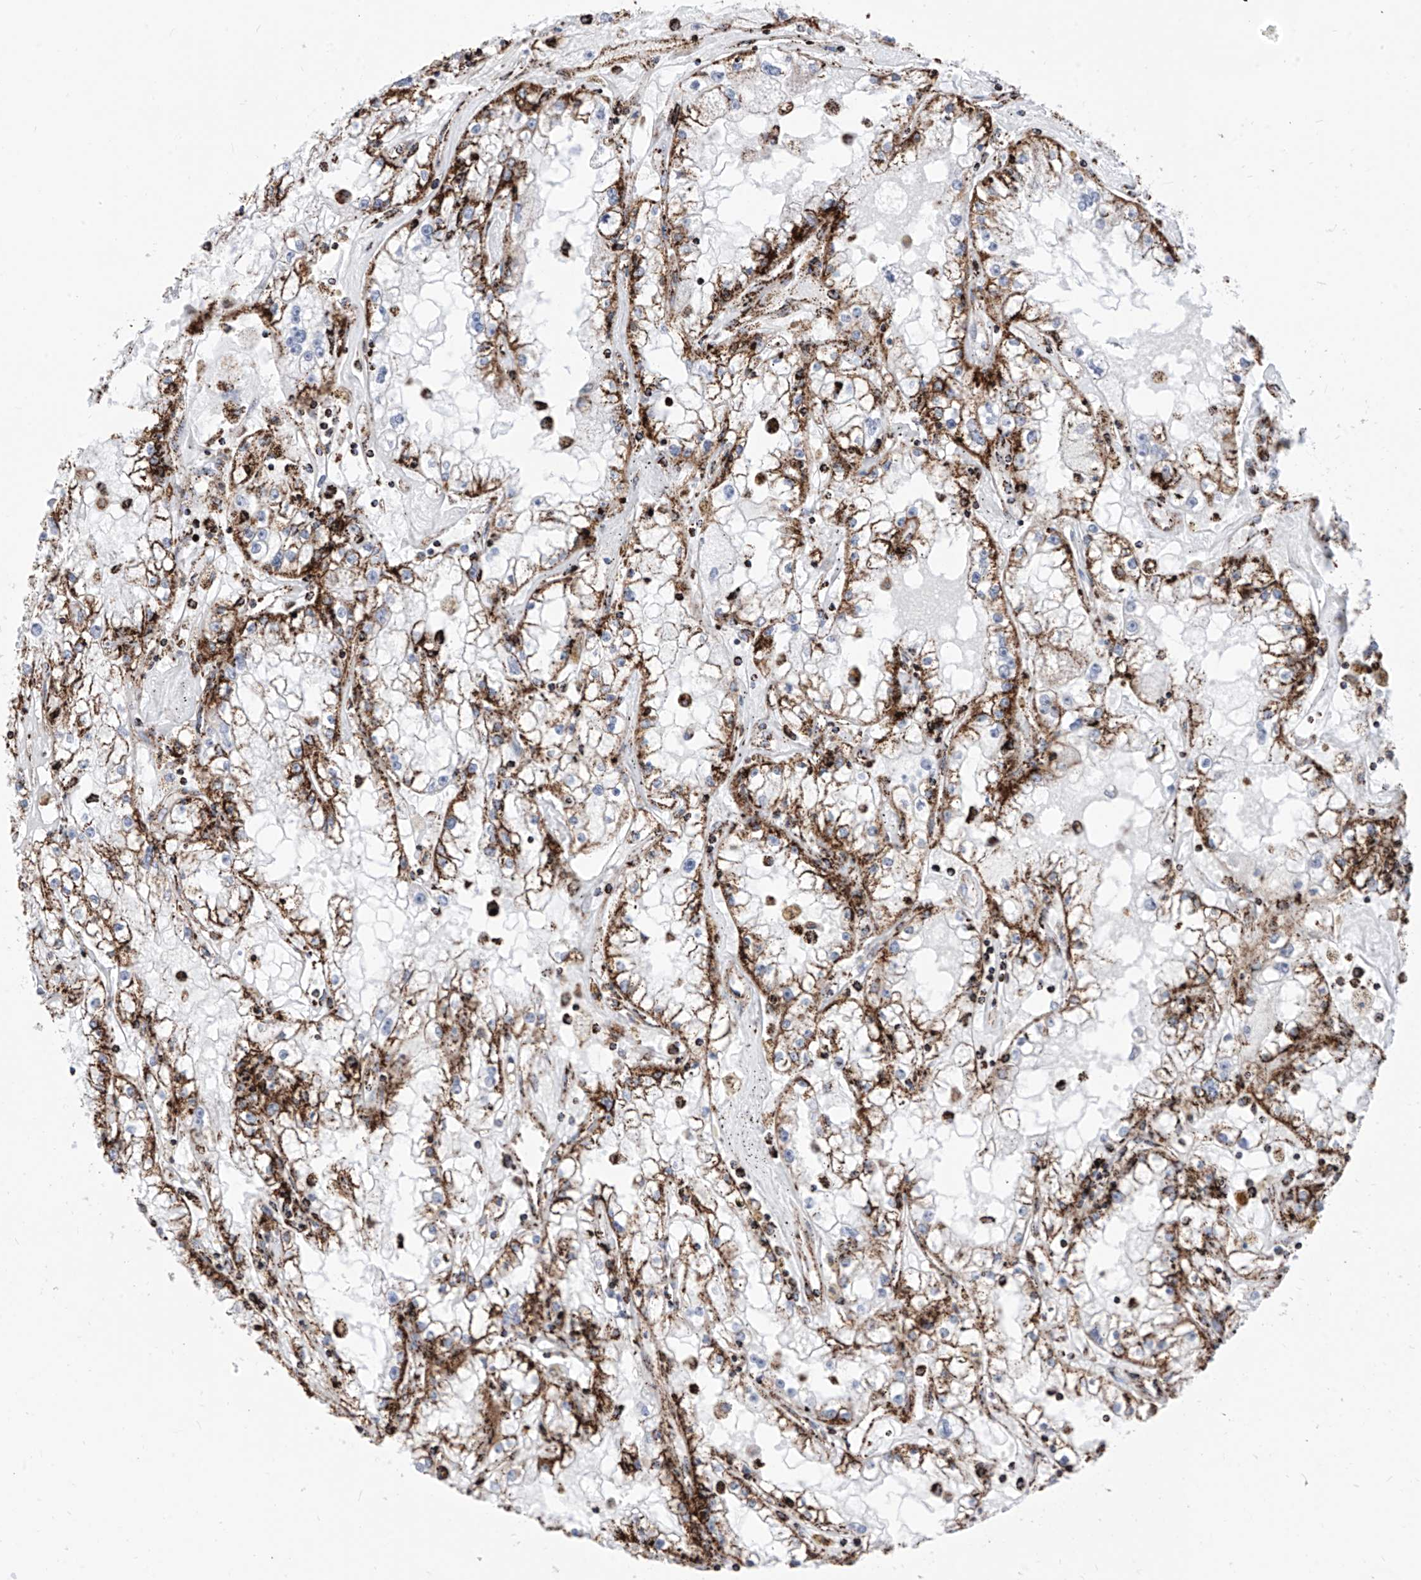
{"staining": {"intensity": "strong", "quantity": "25%-75%", "location": "cytoplasmic/membranous"}, "tissue": "renal cancer", "cell_type": "Tumor cells", "image_type": "cancer", "snomed": [{"axis": "morphology", "description": "Adenocarcinoma, NOS"}, {"axis": "topography", "description": "Kidney"}], "caption": "High-power microscopy captured an immunohistochemistry (IHC) histopathology image of renal adenocarcinoma, revealing strong cytoplasmic/membranous expression in about 25%-75% of tumor cells.", "gene": "COX5B", "patient": {"sex": "male", "age": 56}}